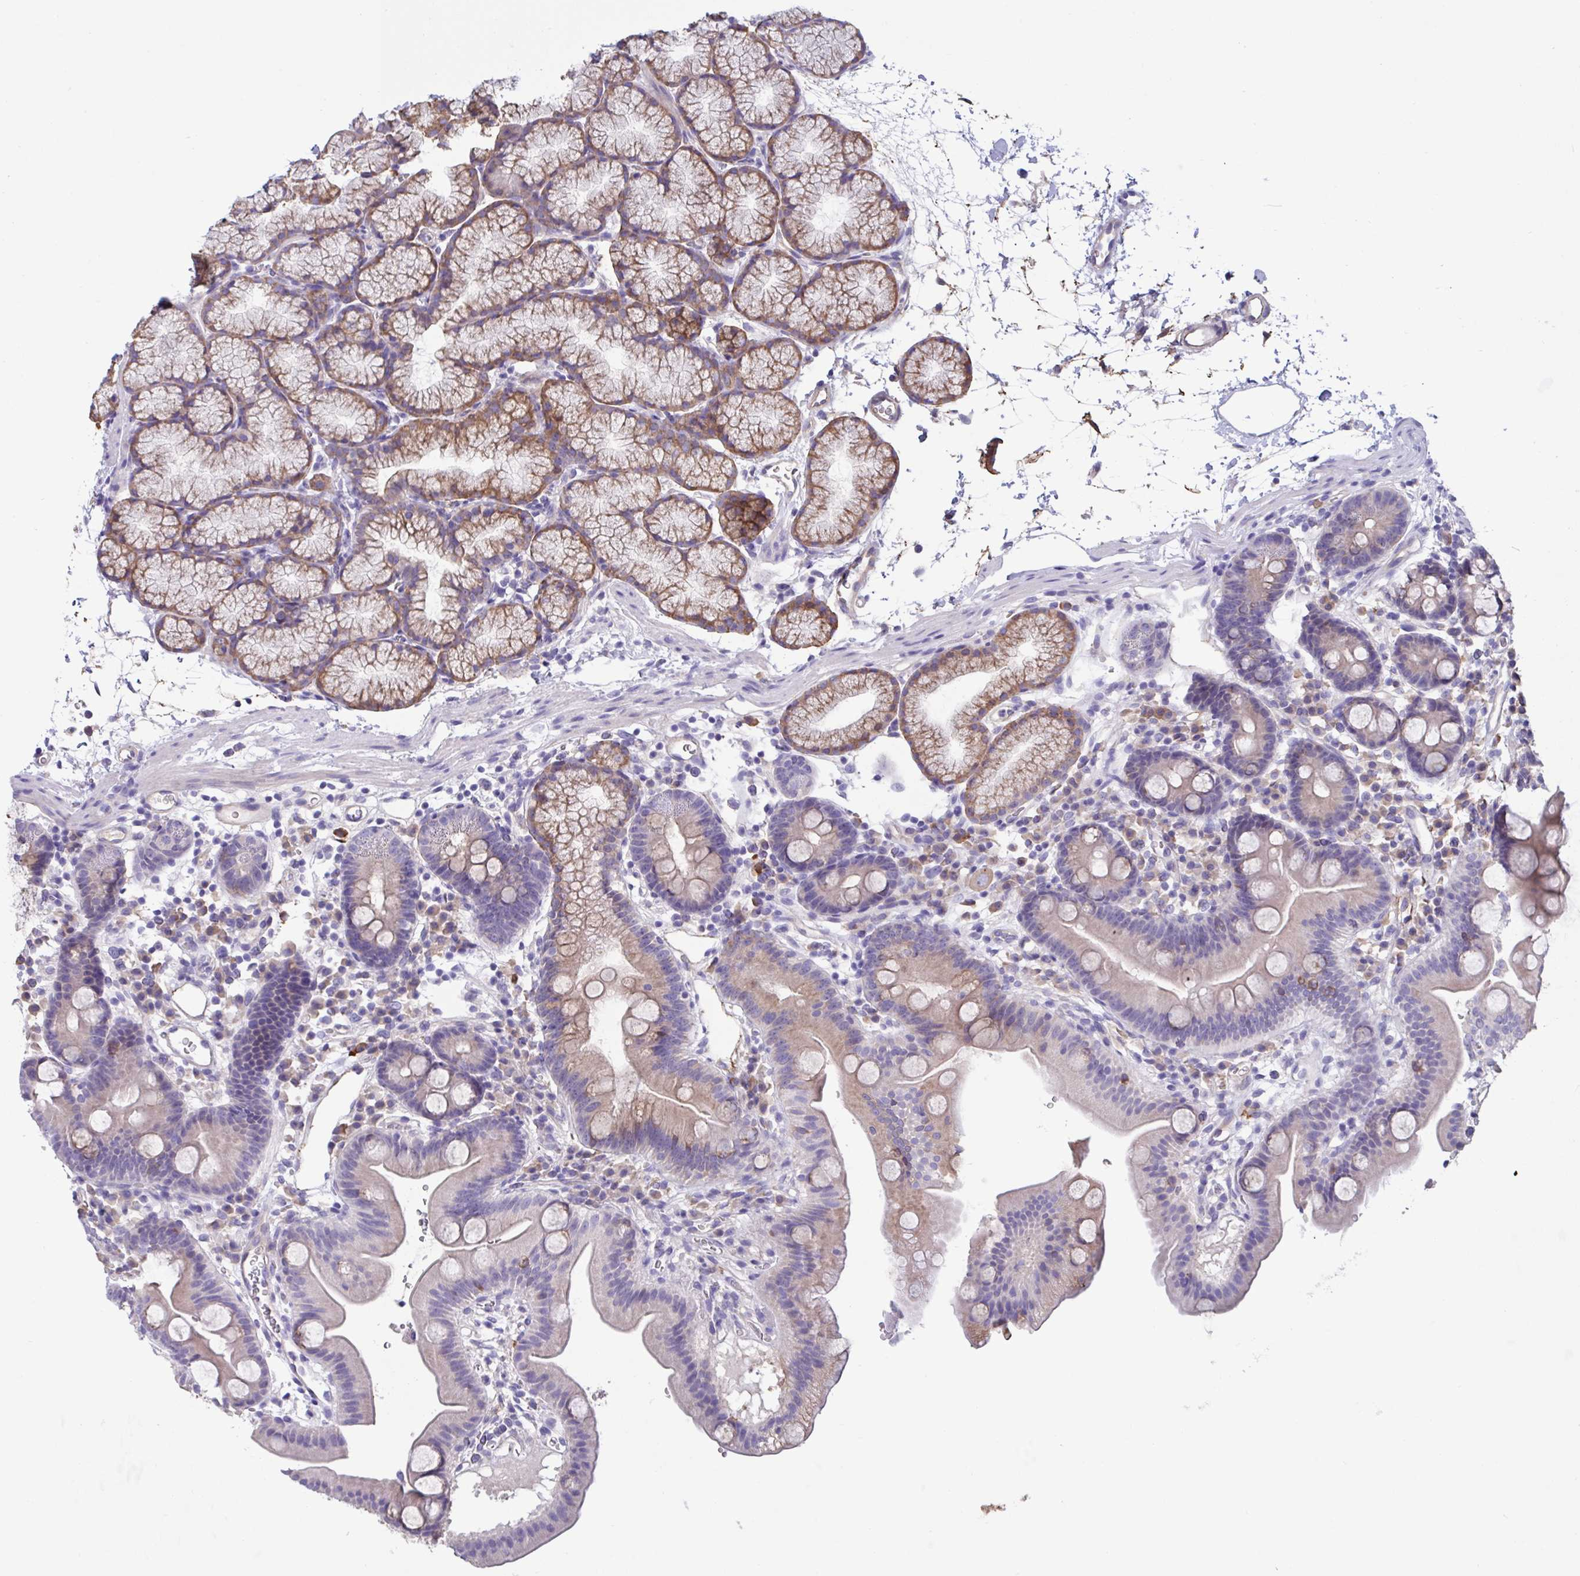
{"staining": {"intensity": "weak", "quantity": "<25%", "location": "cytoplasmic/membranous"}, "tissue": "duodenum", "cell_type": "Glandular cells", "image_type": "normal", "snomed": [{"axis": "morphology", "description": "Normal tissue, NOS"}, {"axis": "topography", "description": "Duodenum"}], "caption": "Protein analysis of benign duodenum demonstrates no significant positivity in glandular cells.", "gene": "SLC66A1", "patient": {"sex": "male", "age": 59}}